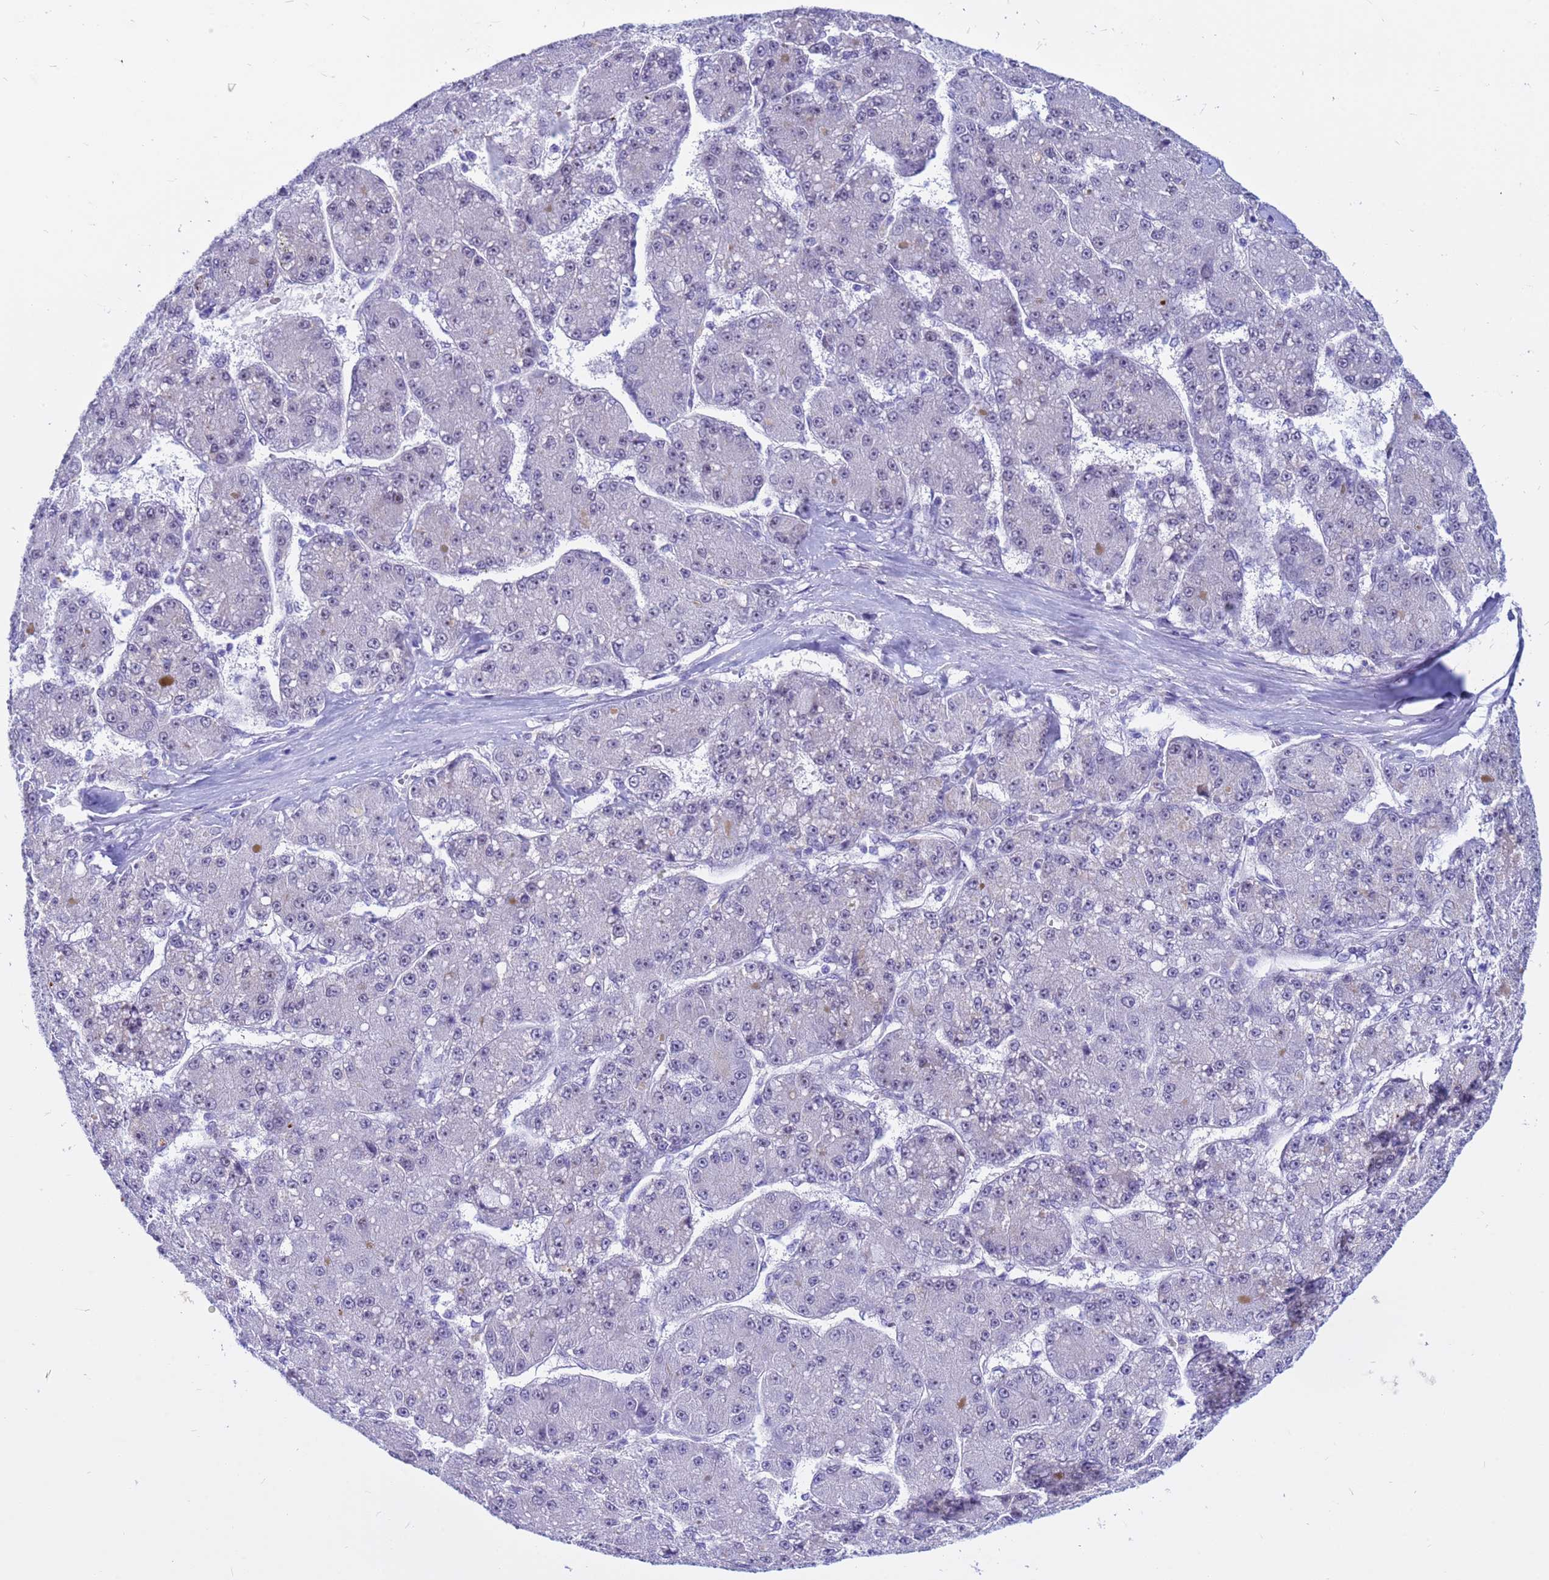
{"staining": {"intensity": "negative", "quantity": "none", "location": "none"}, "tissue": "liver cancer", "cell_type": "Tumor cells", "image_type": "cancer", "snomed": [{"axis": "morphology", "description": "Carcinoma, Hepatocellular, NOS"}, {"axis": "topography", "description": "Liver"}], "caption": "Tumor cells show no significant positivity in liver cancer (hepatocellular carcinoma).", "gene": "DMRTC2", "patient": {"sex": "male", "age": 67}}